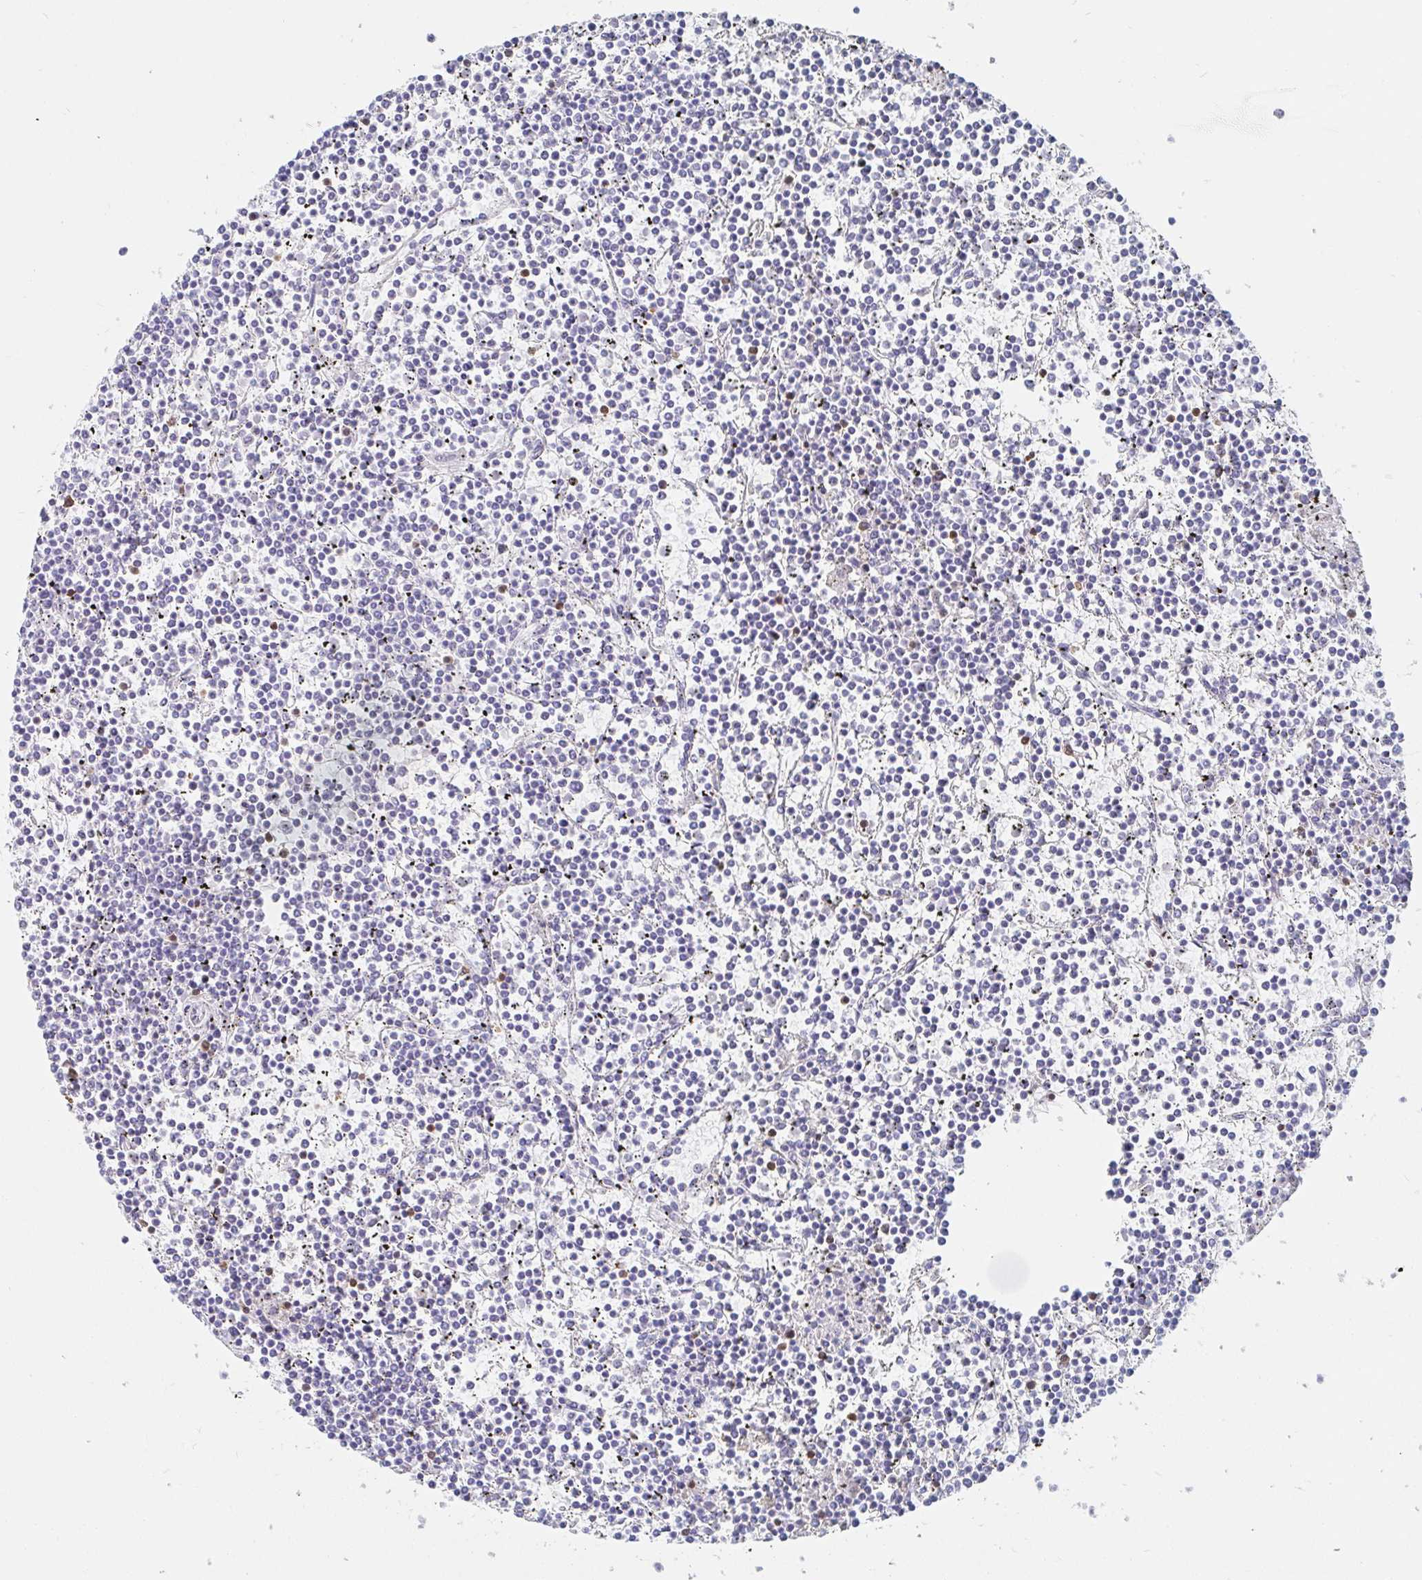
{"staining": {"intensity": "negative", "quantity": "none", "location": "none"}, "tissue": "lymphoma", "cell_type": "Tumor cells", "image_type": "cancer", "snomed": [{"axis": "morphology", "description": "Malignant lymphoma, non-Hodgkin's type, Low grade"}, {"axis": "topography", "description": "Spleen"}], "caption": "Tumor cells show no significant staining in lymphoma.", "gene": "PACSIN1", "patient": {"sex": "female", "age": 19}}